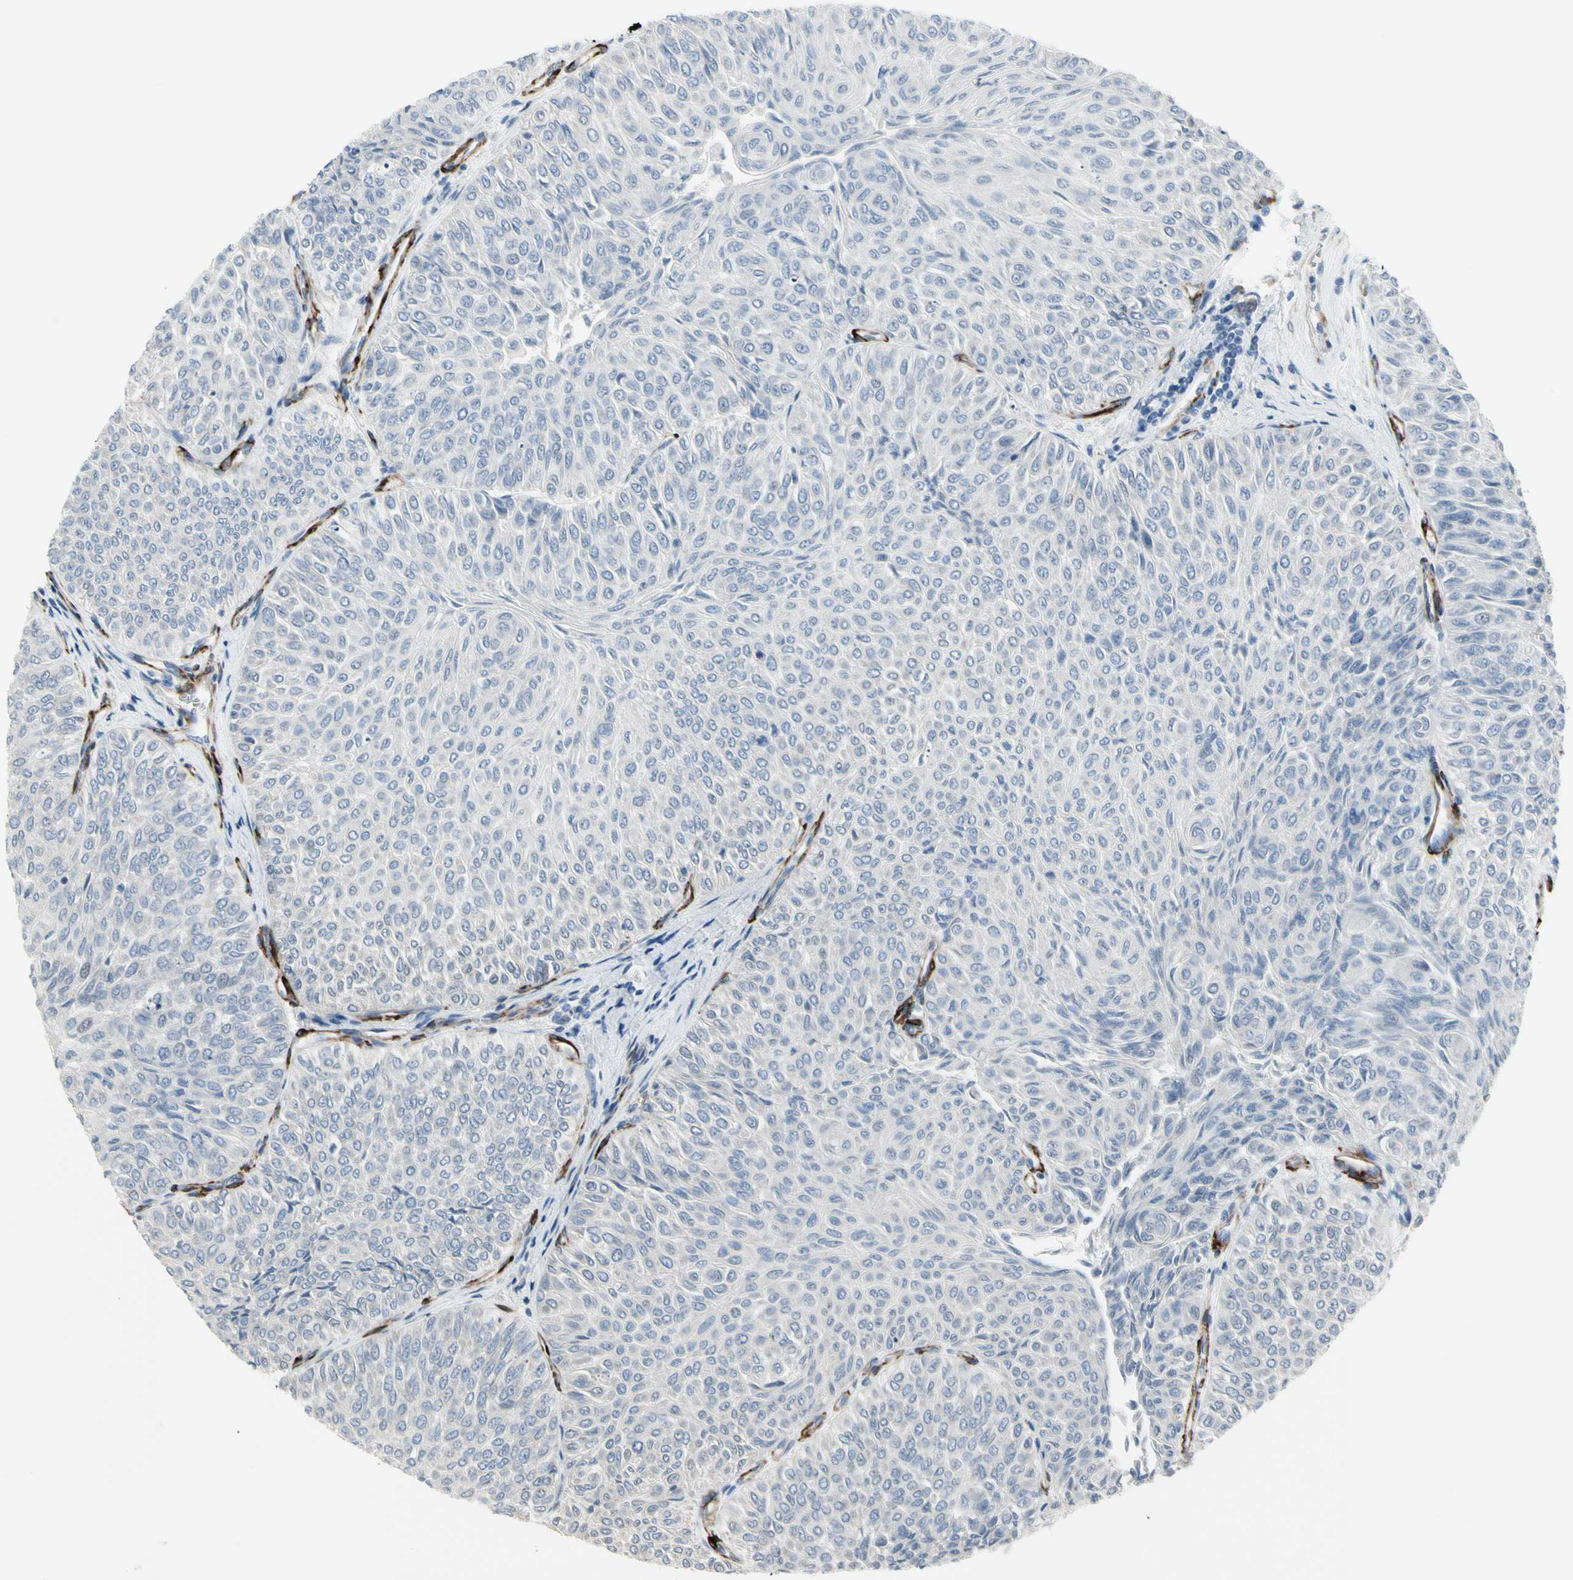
{"staining": {"intensity": "negative", "quantity": "none", "location": "none"}, "tissue": "urothelial cancer", "cell_type": "Tumor cells", "image_type": "cancer", "snomed": [{"axis": "morphology", "description": "Urothelial carcinoma, Low grade"}, {"axis": "topography", "description": "Urinary bladder"}], "caption": "There is no significant positivity in tumor cells of urothelial cancer.", "gene": "MAP2", "patient": {"sex": "male", "age": 78}}